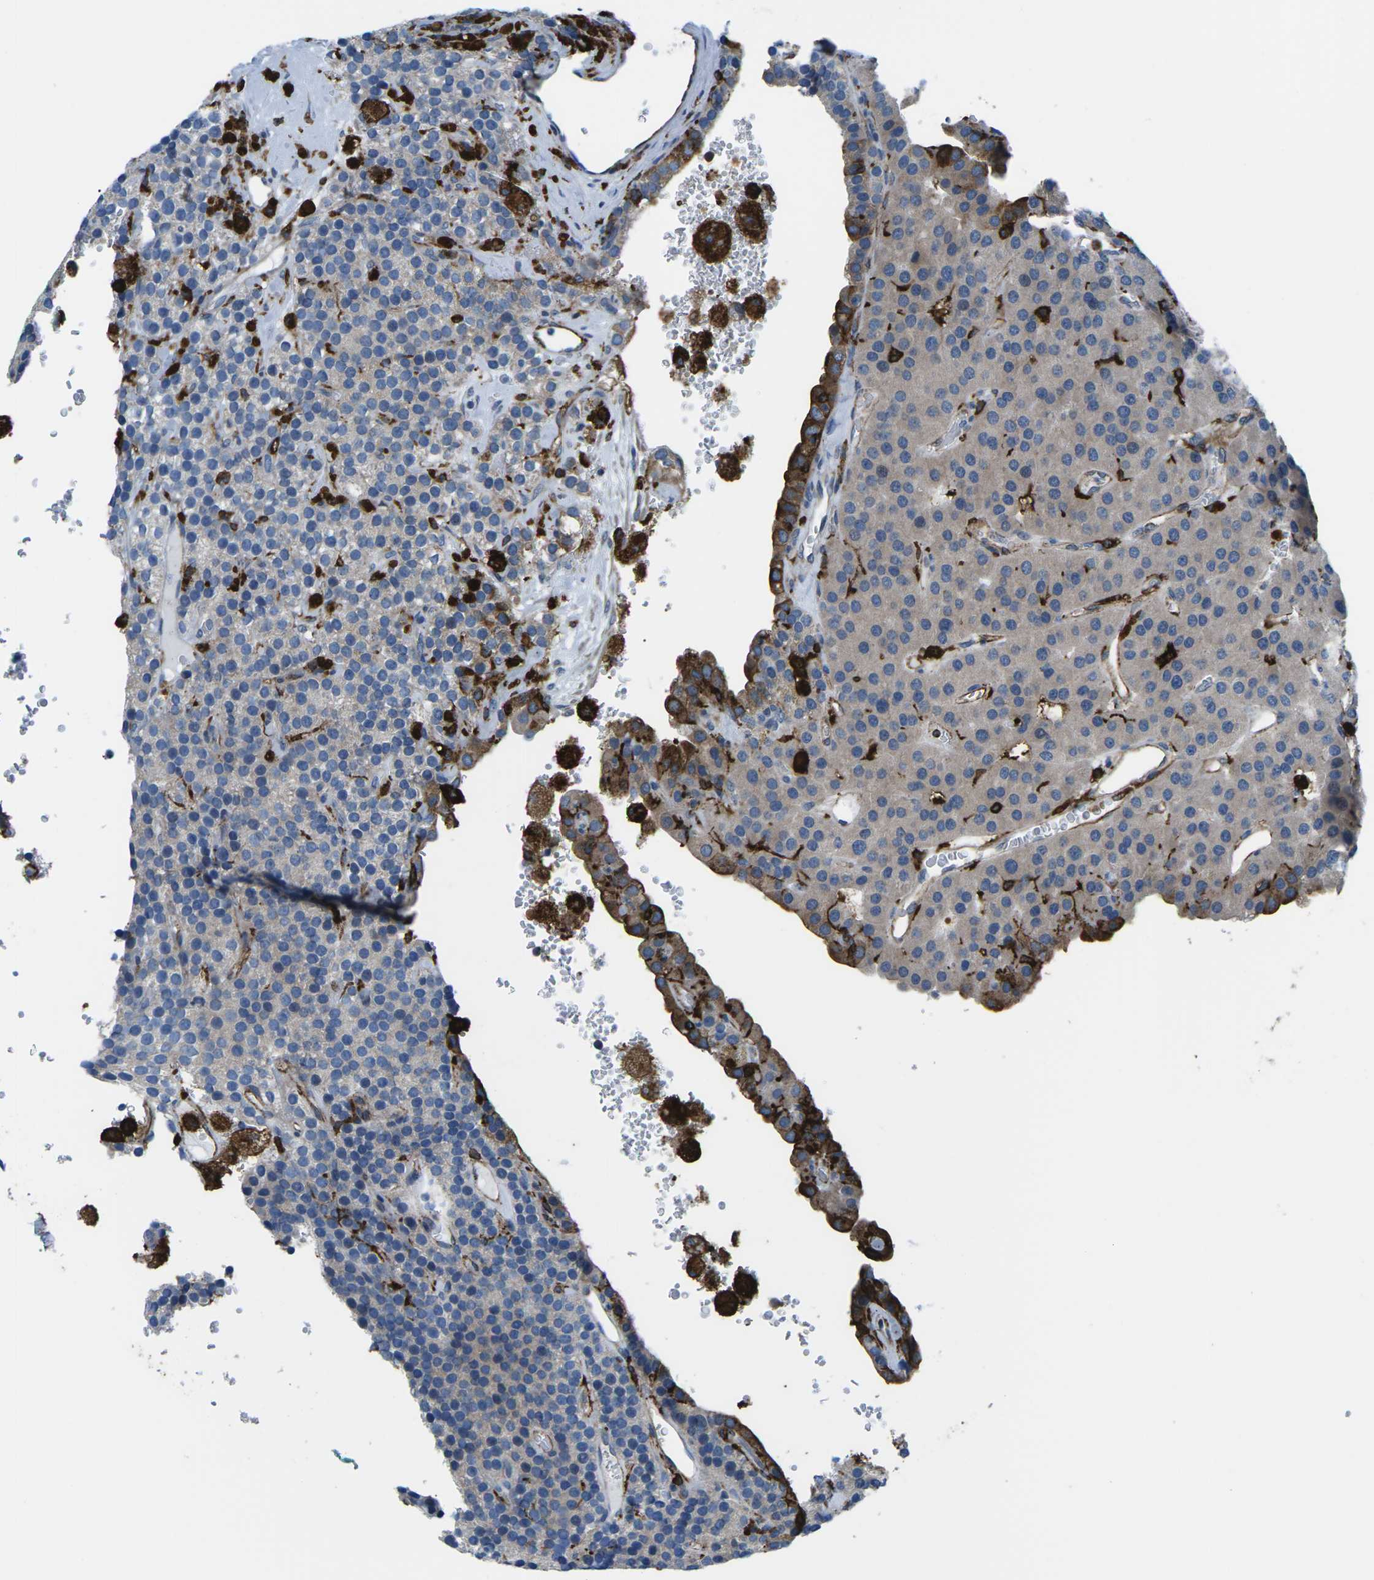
{"staining": {"intensity": "weak", "quantity": "<25%", "location": "cytoplasmic/membranous"}, "tissue": "parathyroid gland", "cell_type": "Glandular cells", "image_type": "normal", "snomed": [{"axis": "morphology", "description": "Normal tissue, NOS"}, {"axis": "morphology", "description": "Adenoma, NOS"}, {"axis": "topography", "description": "Parathyroid gland"}], "caption": "Unremarkable parathyroid gland was stained to show a protein in brown. There is no significant positivity in glandular cells. (Stains: DAB immunohistochemistry (IHC) with hematoxylin counter stain, Microscopy: brightfield microscopy at high magnification).", "gene": "PTPN1", "patient": {"sex": "female", "age": 86}}